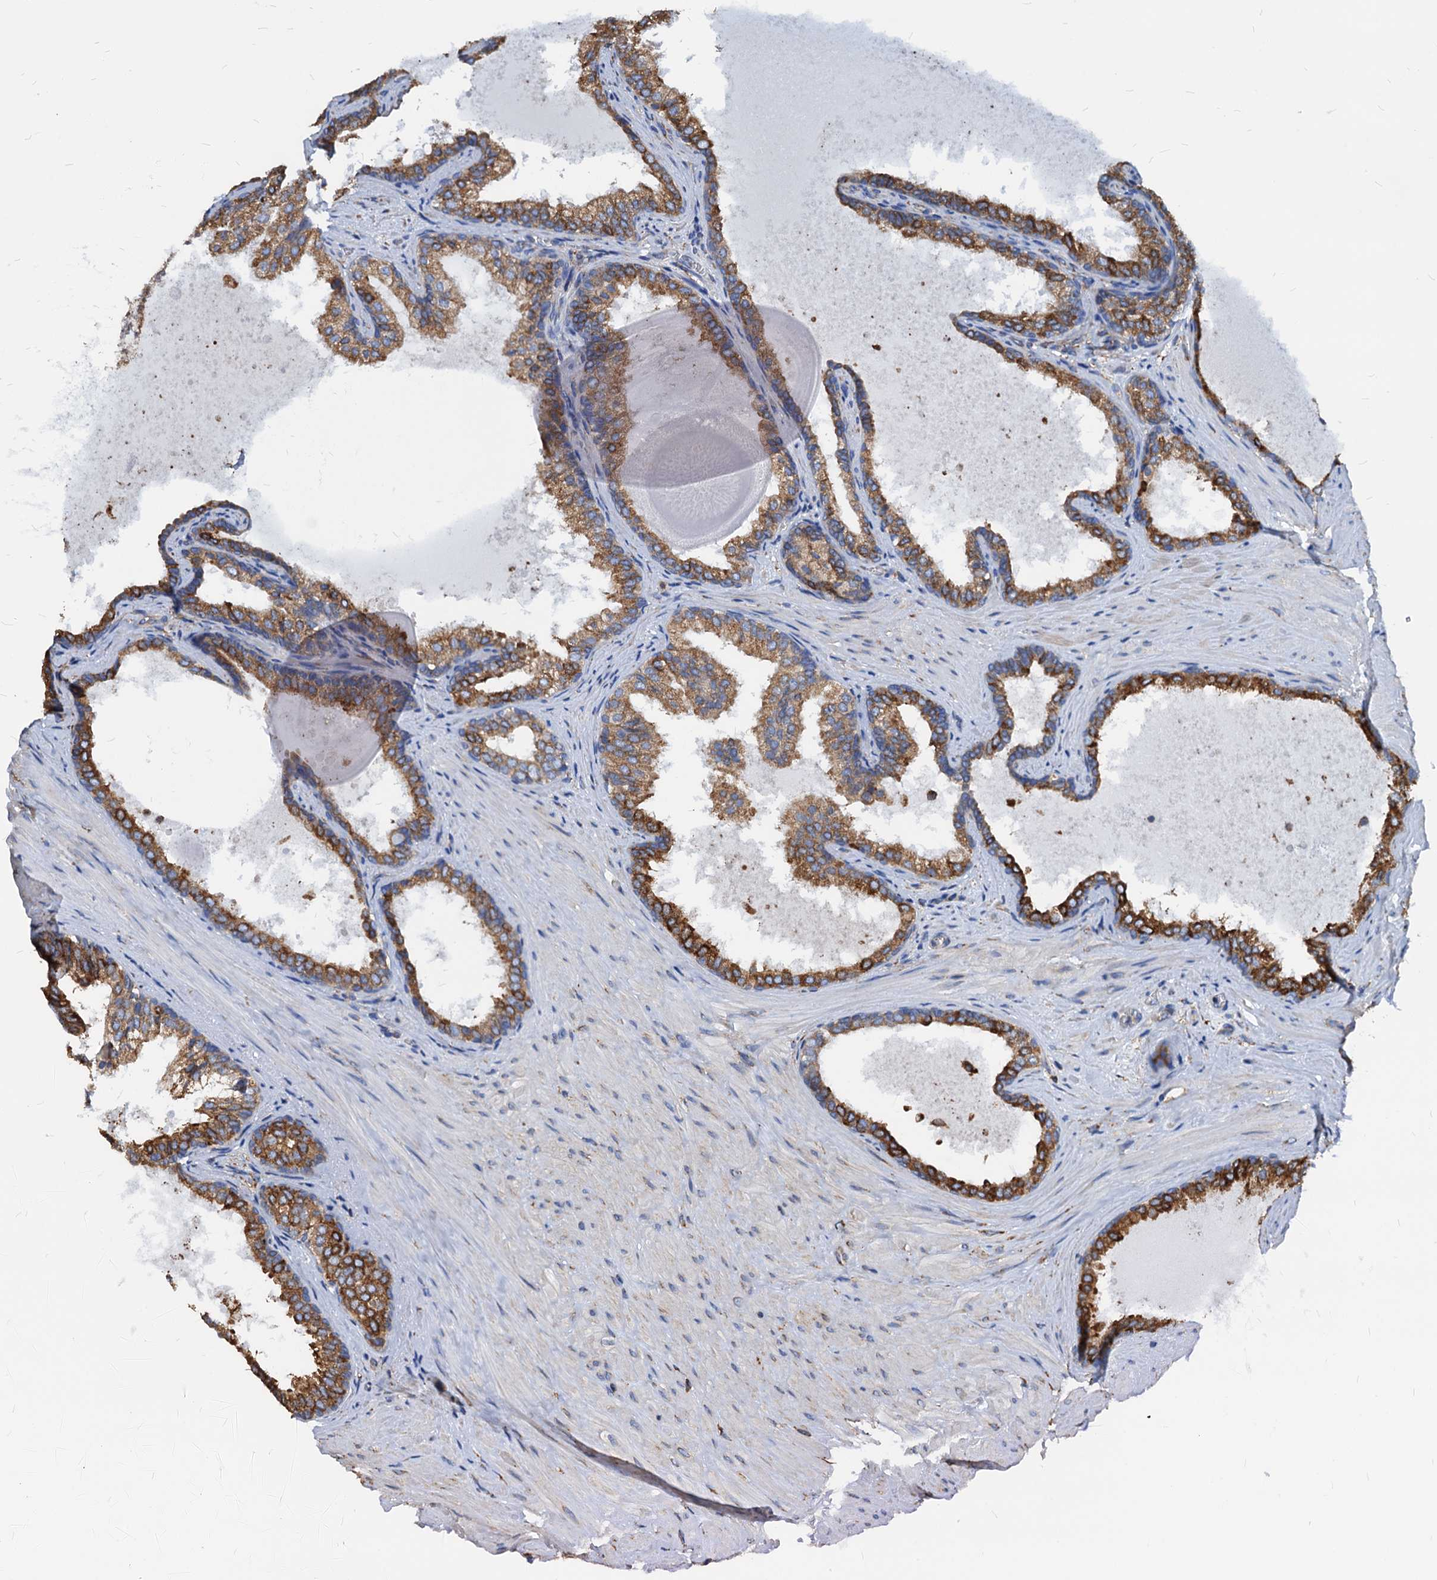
{"staining": {"intensity": "moderate", "quantity": ">75%", "location": "cytoplasmic/membranous"}, "tissue": "prostate cancer", "cell_type": "Tumor cells", "image_type": "cancer", "snomed": [{"axis": "morphology", "description": "Adenocarcinoma, High grade"}, {"axis": "topography", "description": "Prostate"}], "caption": "Immunohistochemical staining of prostate adenocarcinoma (high-grade) shows medium levels of moderate cytoplasmic/membranous protein positivity in about >75% of tumor cells.", "gene": "HSPA5", "patient": {"sex": "male", "age": 65}}